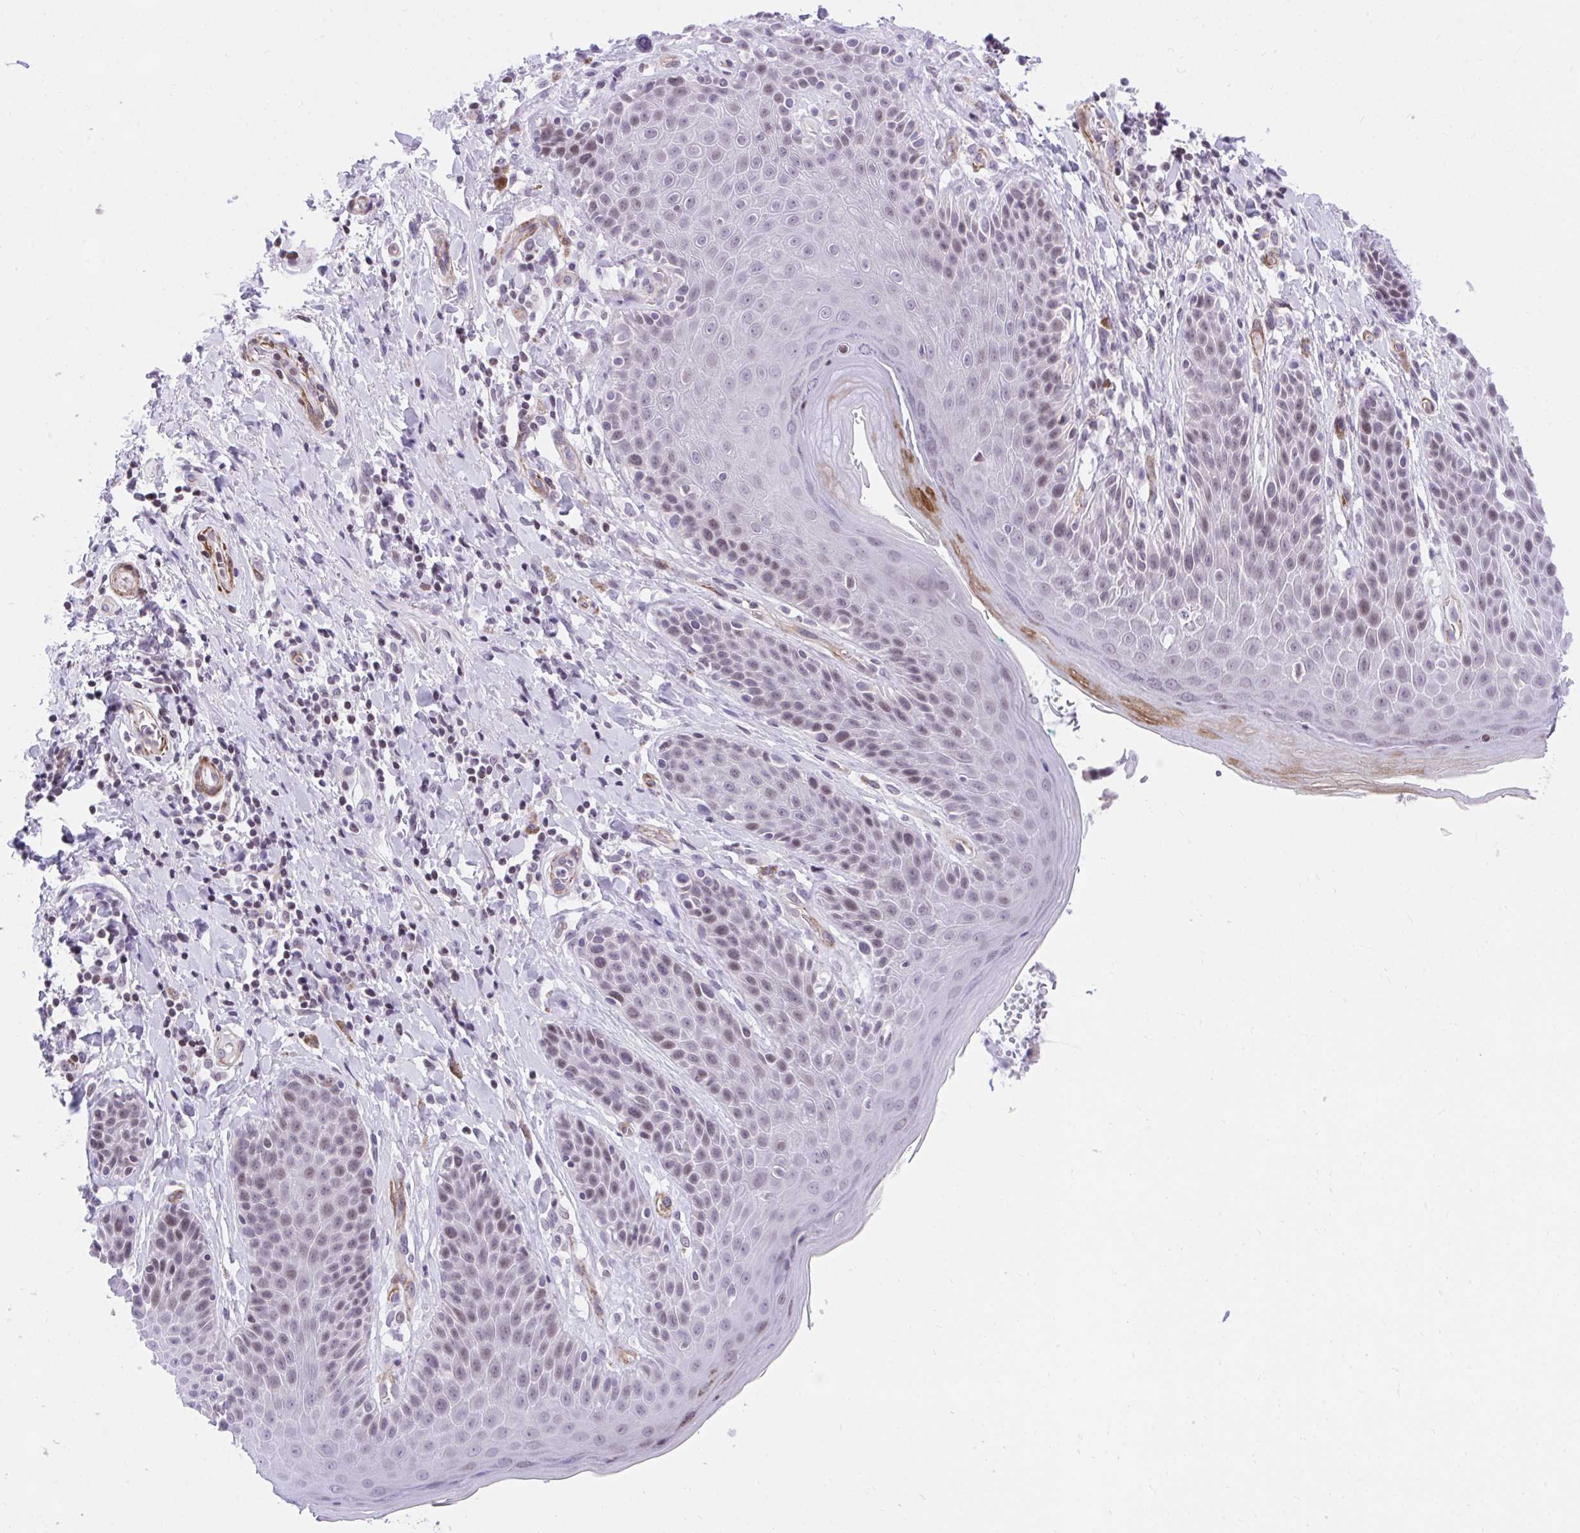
{"staining": {"intensity": "moderate", "quantity": "<25%", "location": "nuclear"}, "tissue": "skin", "cell_type": "Epidermal cells", "image_type": "normal", "snomed": [{"axis": "morphology", "description": "Normal tissue, NOS"}, {"axis": "topography", "description": "Anal"}, {"axis": "topography", "description": "Peripheral nerve tissue"}], "caption": "Immunohistochemical staining of normal human skin shows low levels of moderate nuclear positivity in approximately <25% of epidermal cells.", "gene": "KCNN4", "patient": {"sex": "male", "age": 51}}